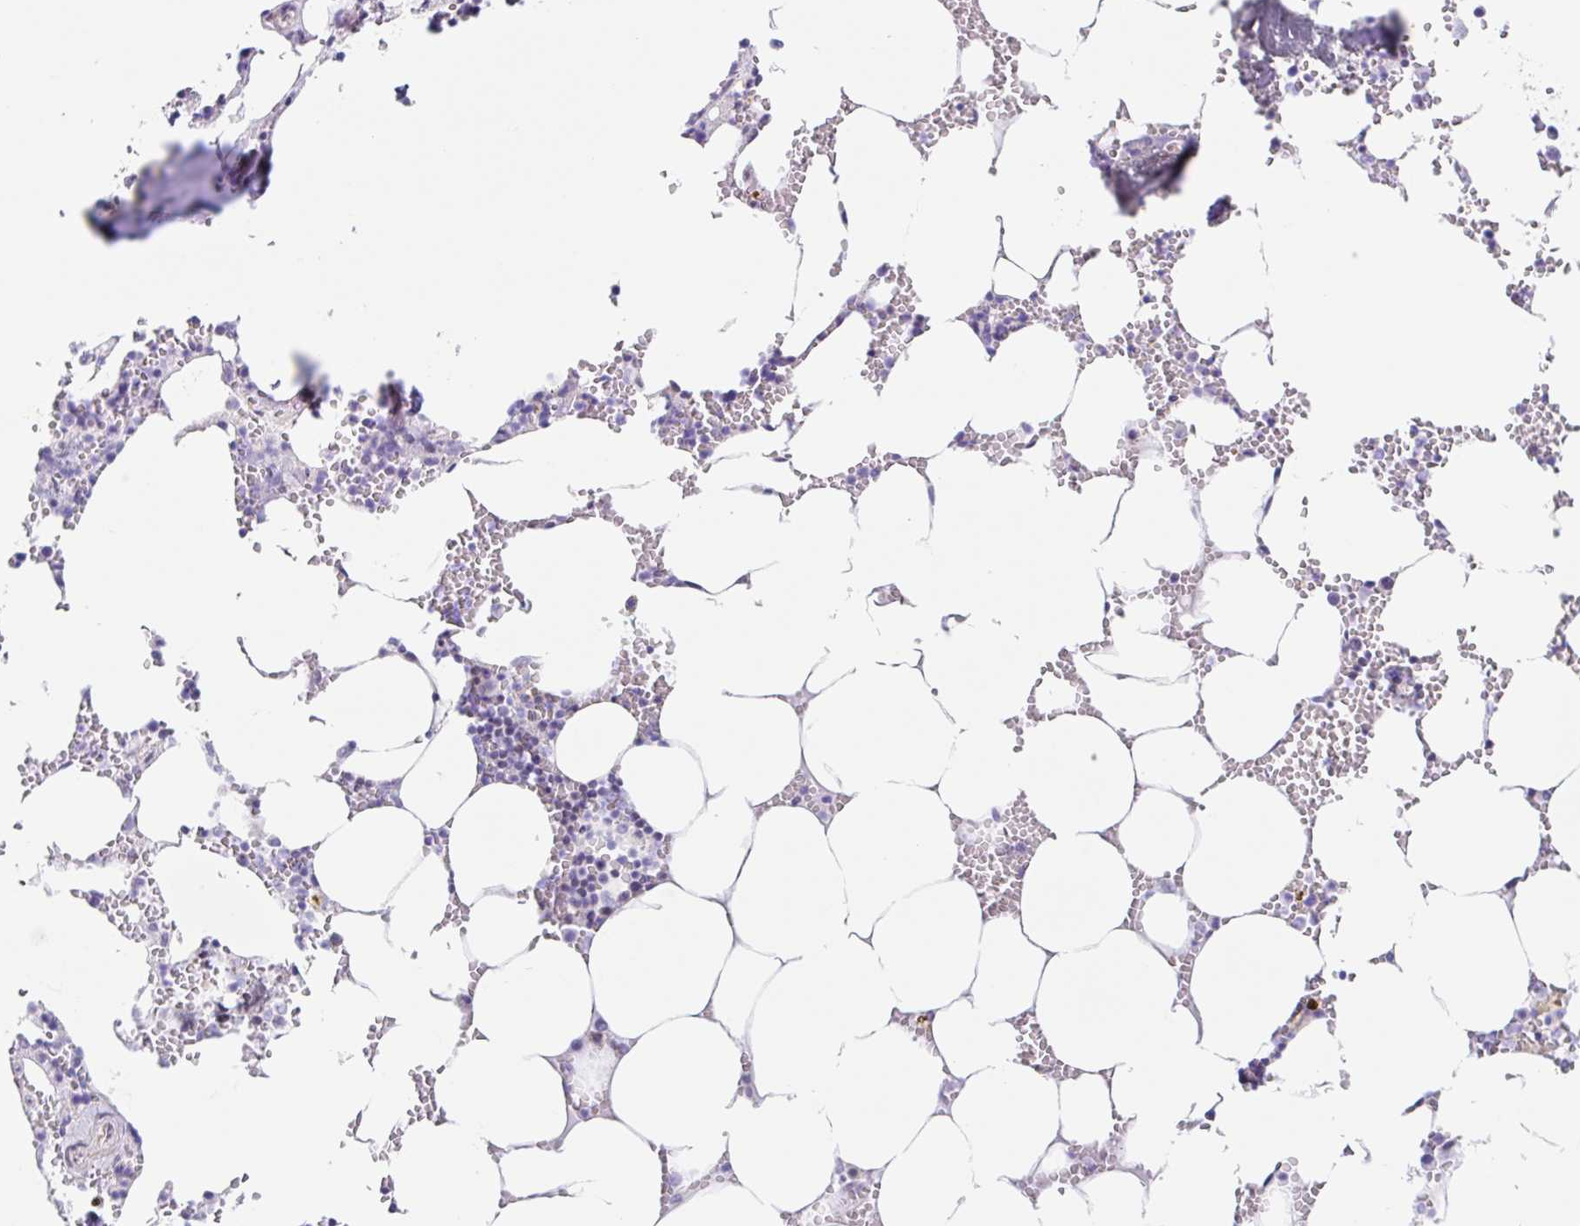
{"staining": {"intensity": "negative", "quantity": "none", "location": "none"}, "tissue": "bone marrow", "cell_type": "Hematopoietic cells", "image_type": "normal", "snomed": [{"axis": "morphology", "description": "Normal tissue, NOS"}, {"axis": "topography", "description": "Bone marrow"}], "caption": "The histopathology image shows no staining of hematopoietic cells in benign bone marrow. The staining was performed using DAB (3,3'-diaminobenzidine) to visualize the protein expression in brown, while the nuclei were stained in blue with hematoxylin (Magnification: 20x).", "gene": "DCAF17", "patient": {"sex": "male", "age": 54}}